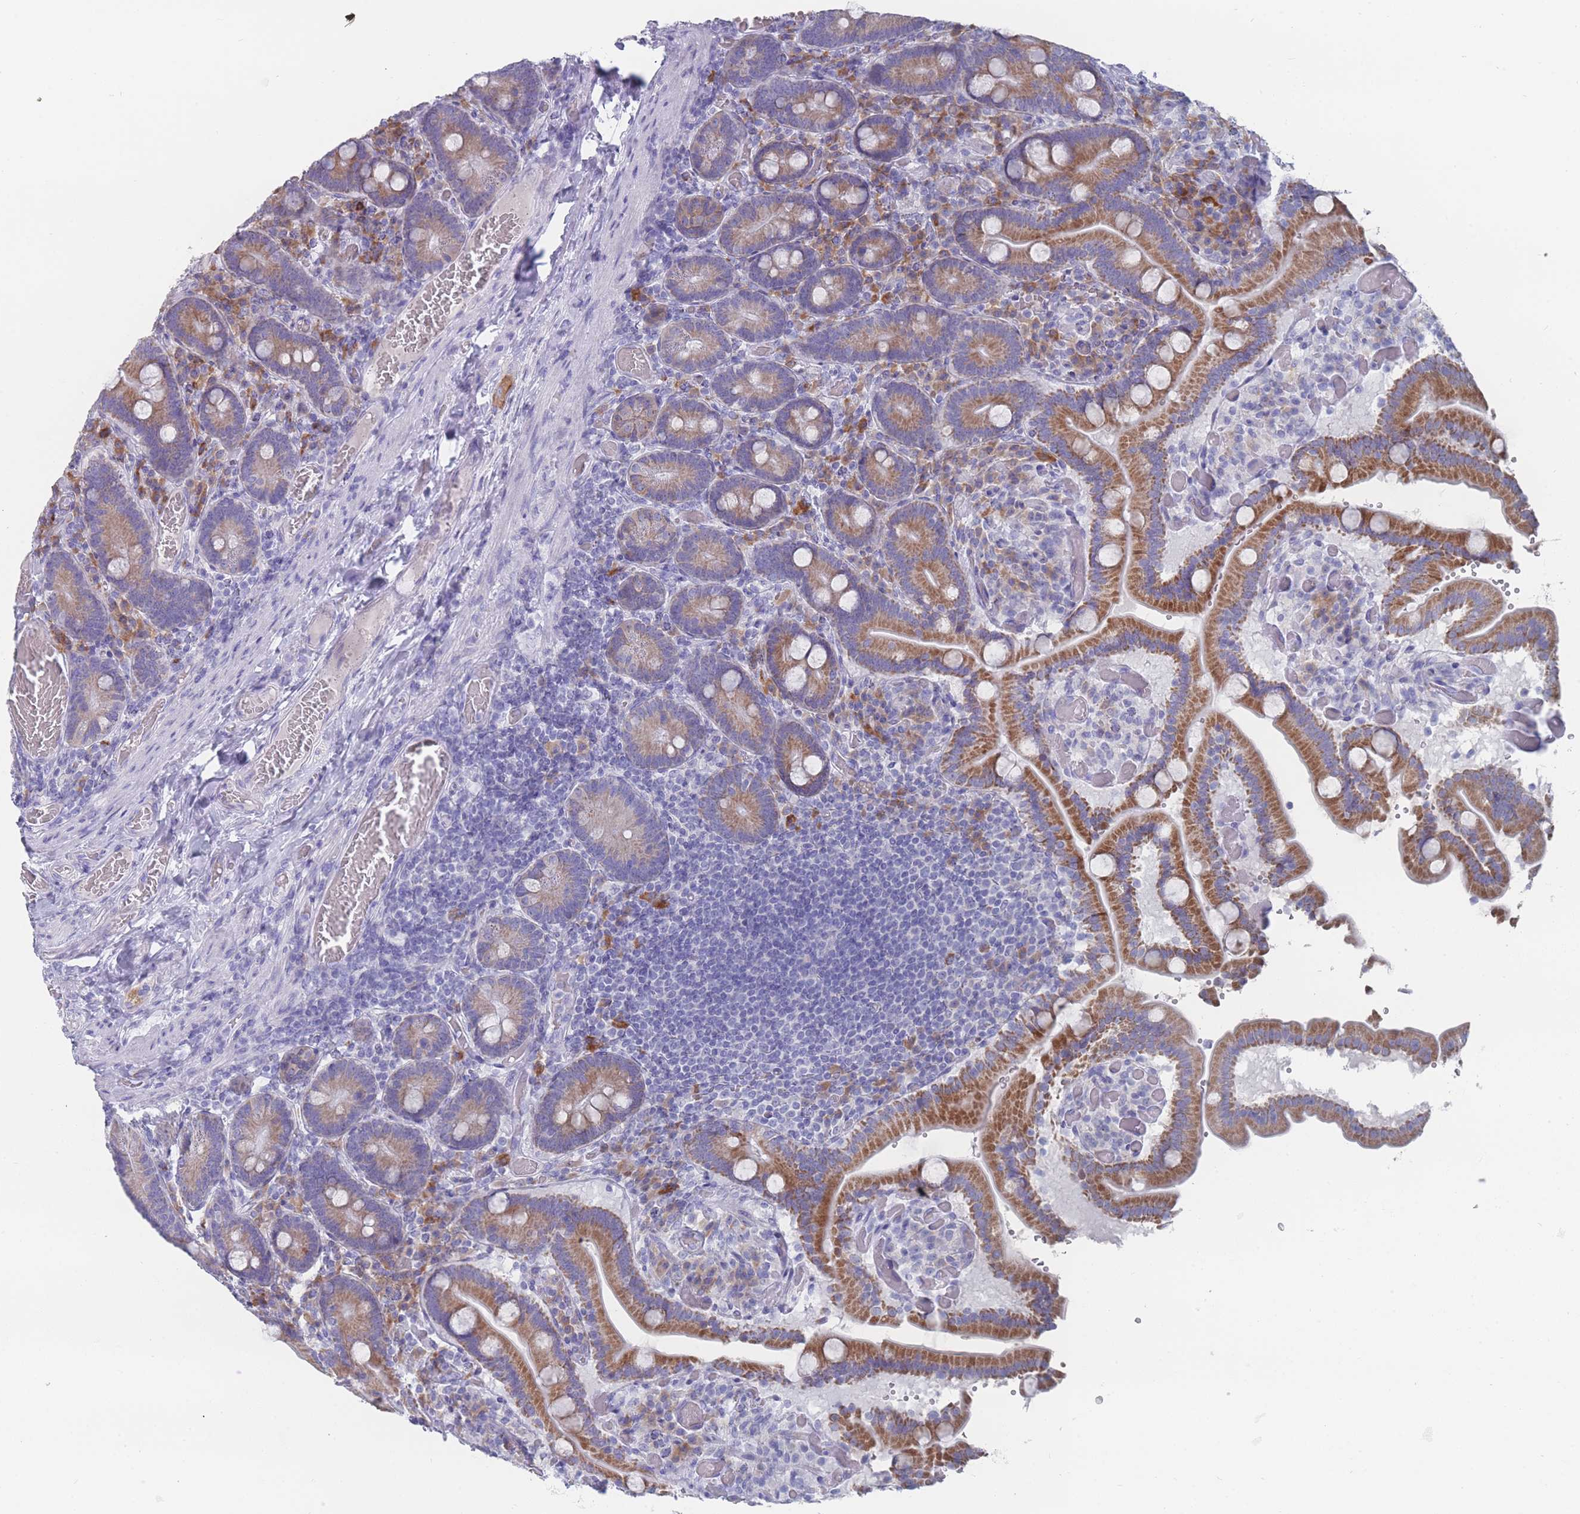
{"staining": {"intensity": "moderate", "quantity": ">75%", "location": "cytoplasmic/membranous"}, "tissue": "duodenum", "cell_type": "Glandular cells", "image_type": "normal", "snomed": [{"axis": "morphology", "description": "Normal tissue, NOS"}, {"axis": "topography", "description": "Duodenum"}], "caption": "A micrograph showing moderate cytoplasmic/membranous expression in about >75% of glandular cells in normal duodenum, as visualized by brown immunohistochemical staining.", "gene": "ST8SIA5", "patient": {"sex": "female", "age": 62}}